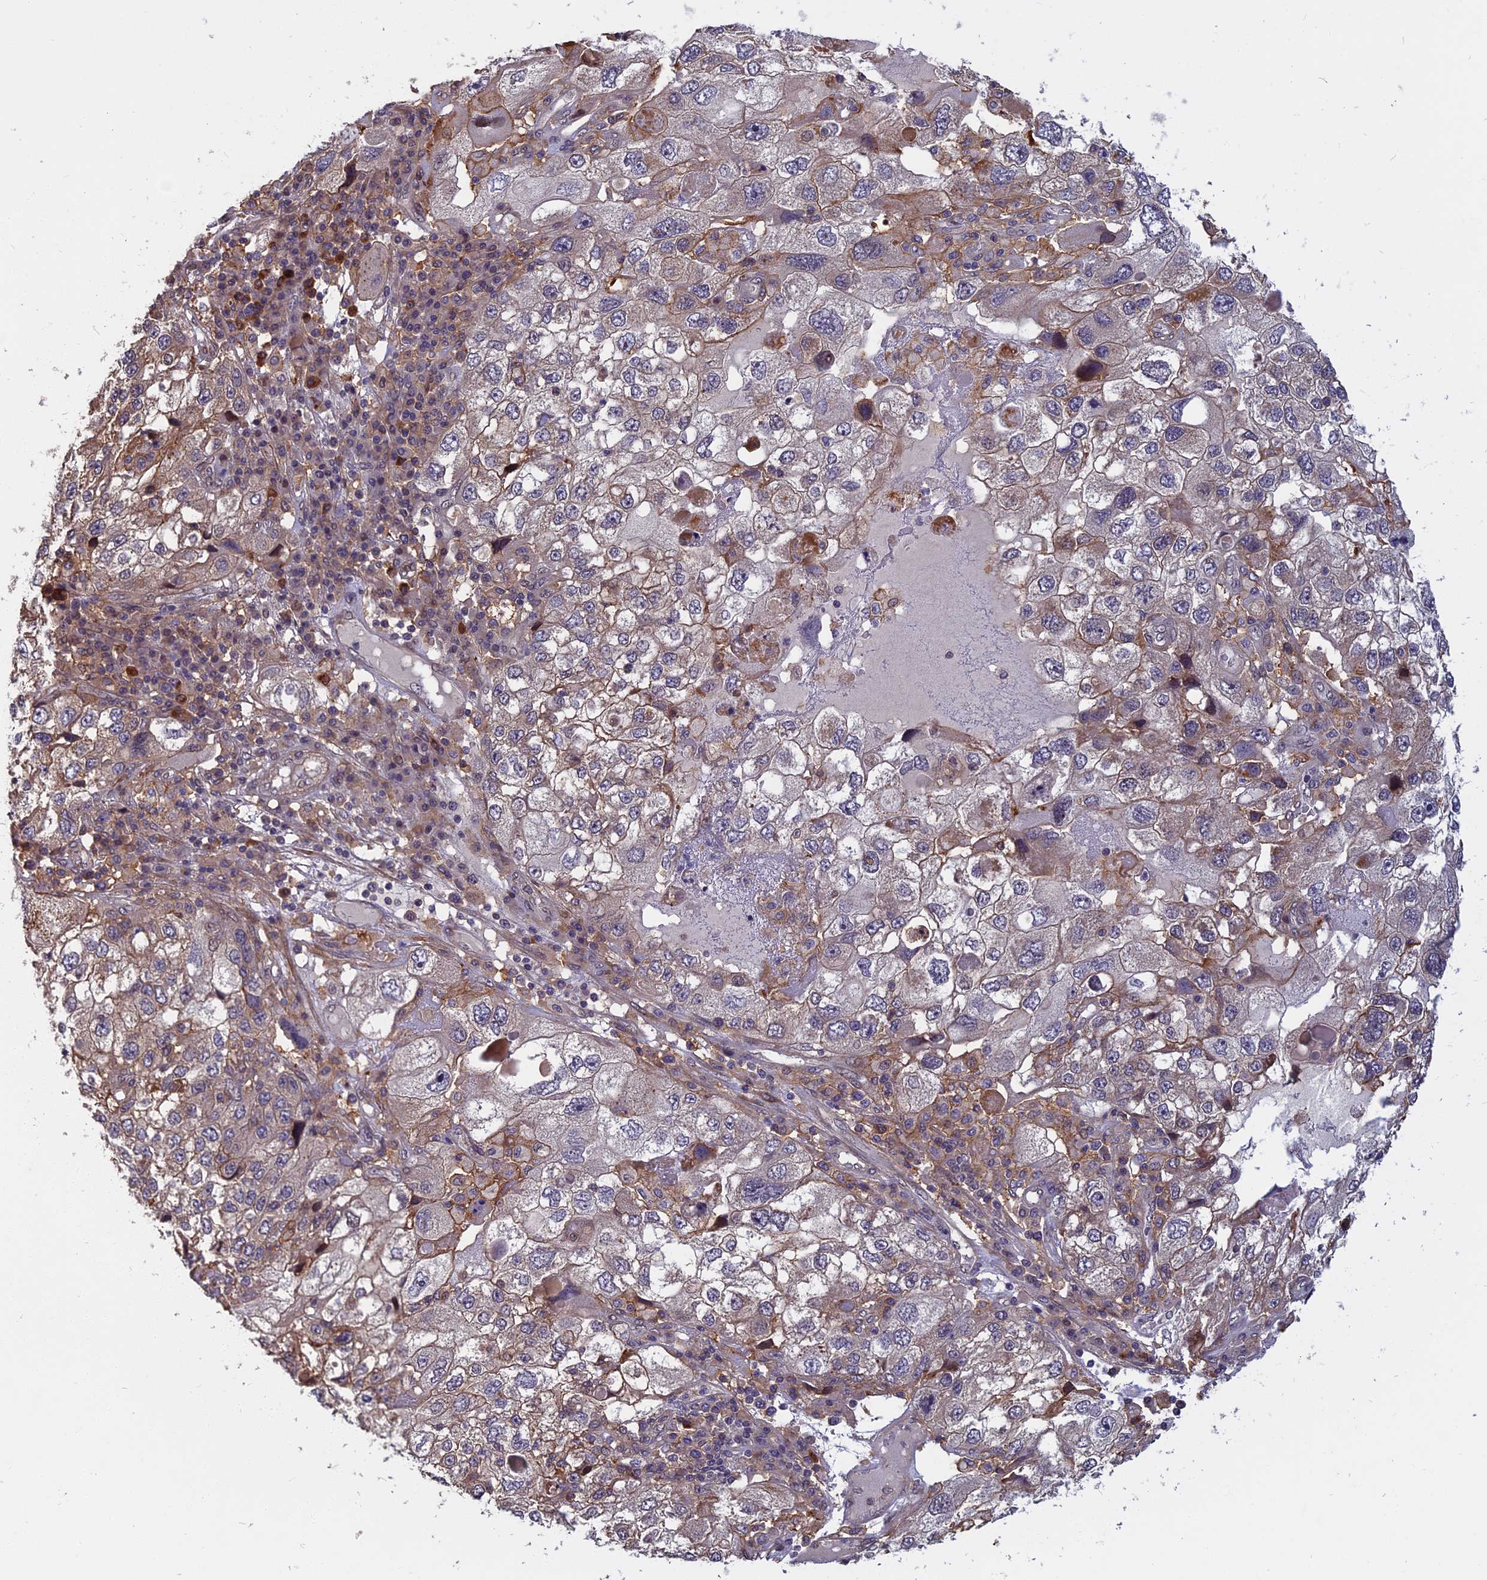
{"staining": {"intensity": "weak", "quantity": "<25%", "location": "cytoplasmic/membranous"}, "tissue": "endometrial cancer", "cell_type": "Tumor cells", "image_type": "cancer", "snomed": [{"axis": "morphology", "description": "Adenocarcinoma, NOS"}, {"axis": "topography", "description": "Endometrium"}], "caption": "Endometrial cancer stained for a protein using IHC demonstrates no expression tumor cells.", "gene": "SPG11", "patient": {"sex": "female", "age": 49}}